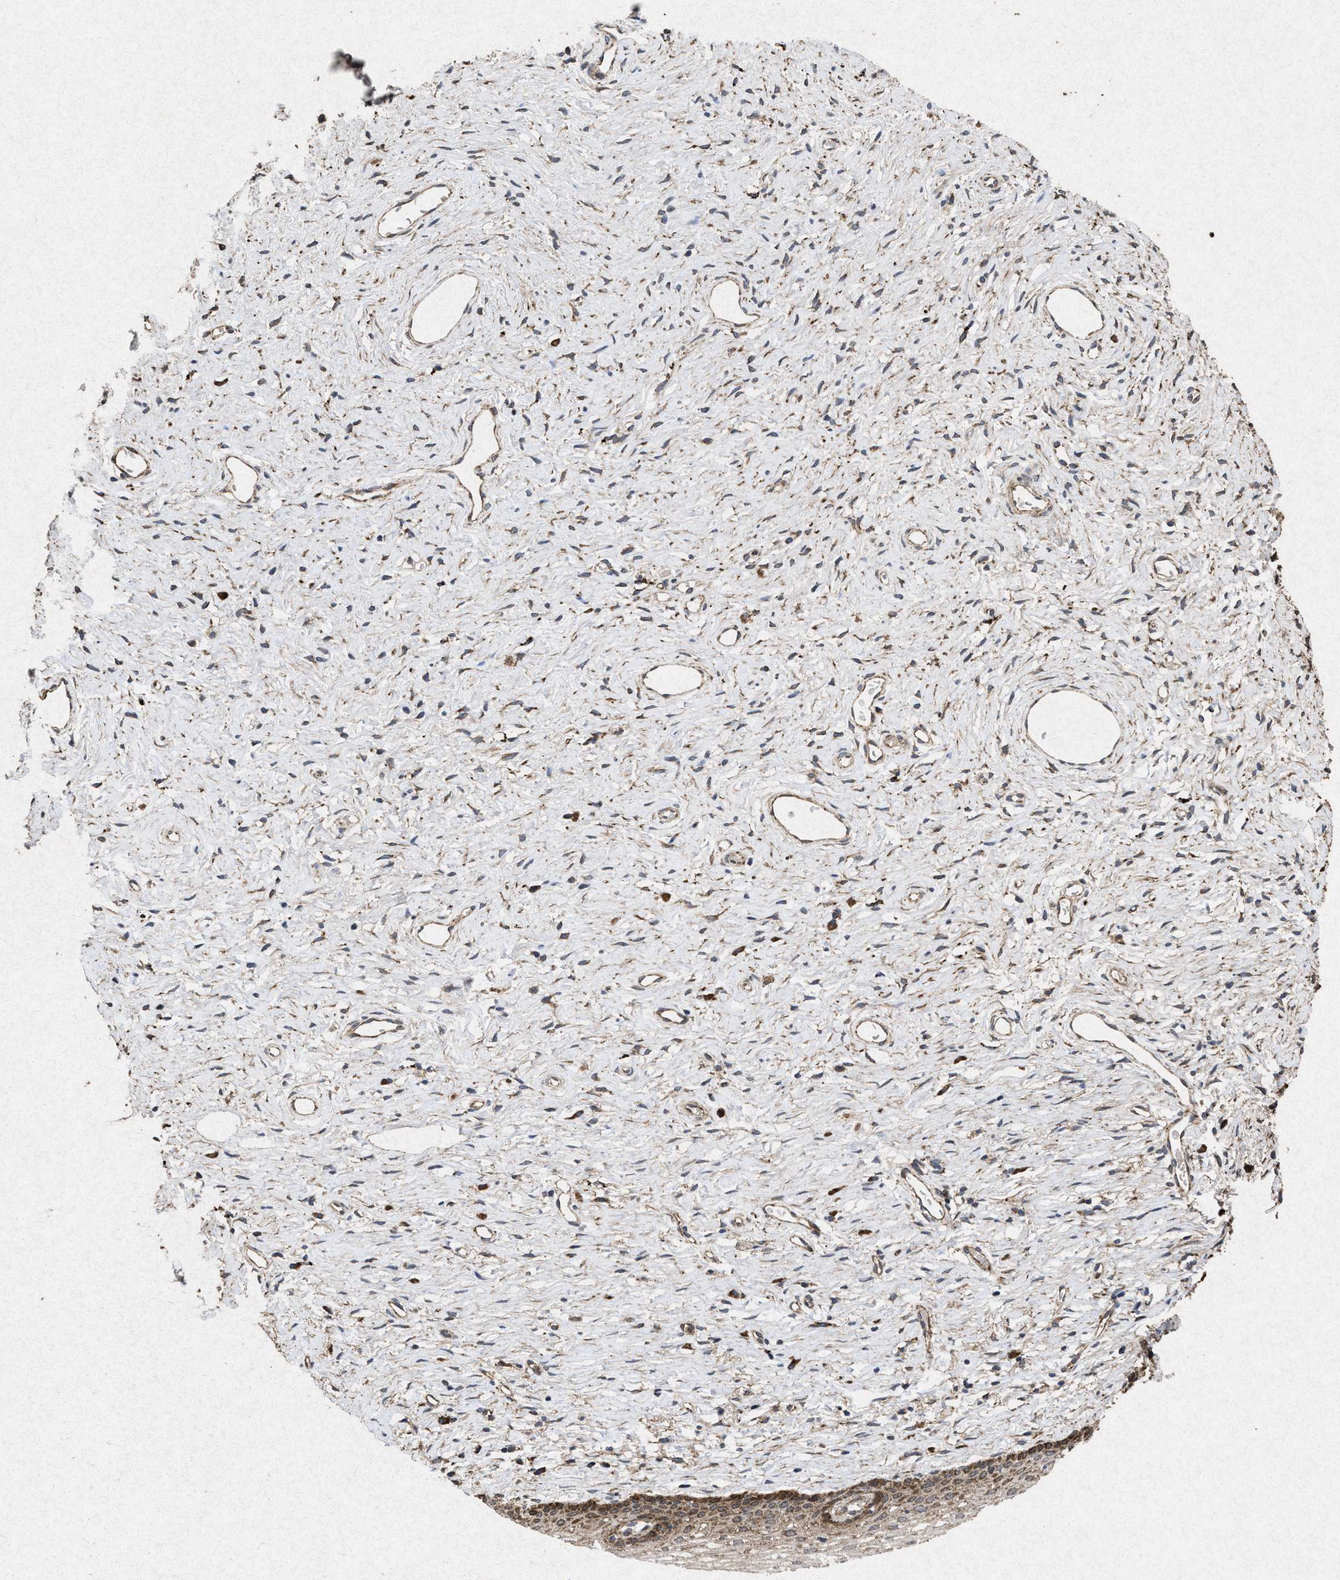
{"staining": {"intensity": "moderate", "quantity": ">75%", "location": "cytoplasmic/membranous"}, "tissue": "cervix", "cell_type": "Glandular cells", "image_type": "normal", "snomed": [{"axis": "morphology", "description": "Normal tissue, NOS"}, {"axis": "topography", "description": "Cervix"}], "caption": "The histopathology image displays staining of normal cervix, revealing moderate cytoplasmic/membranous protein staining (brown color) within glandular cells.", "gene": "MSI2", "patient": {"sex": "female", "age": 77}}